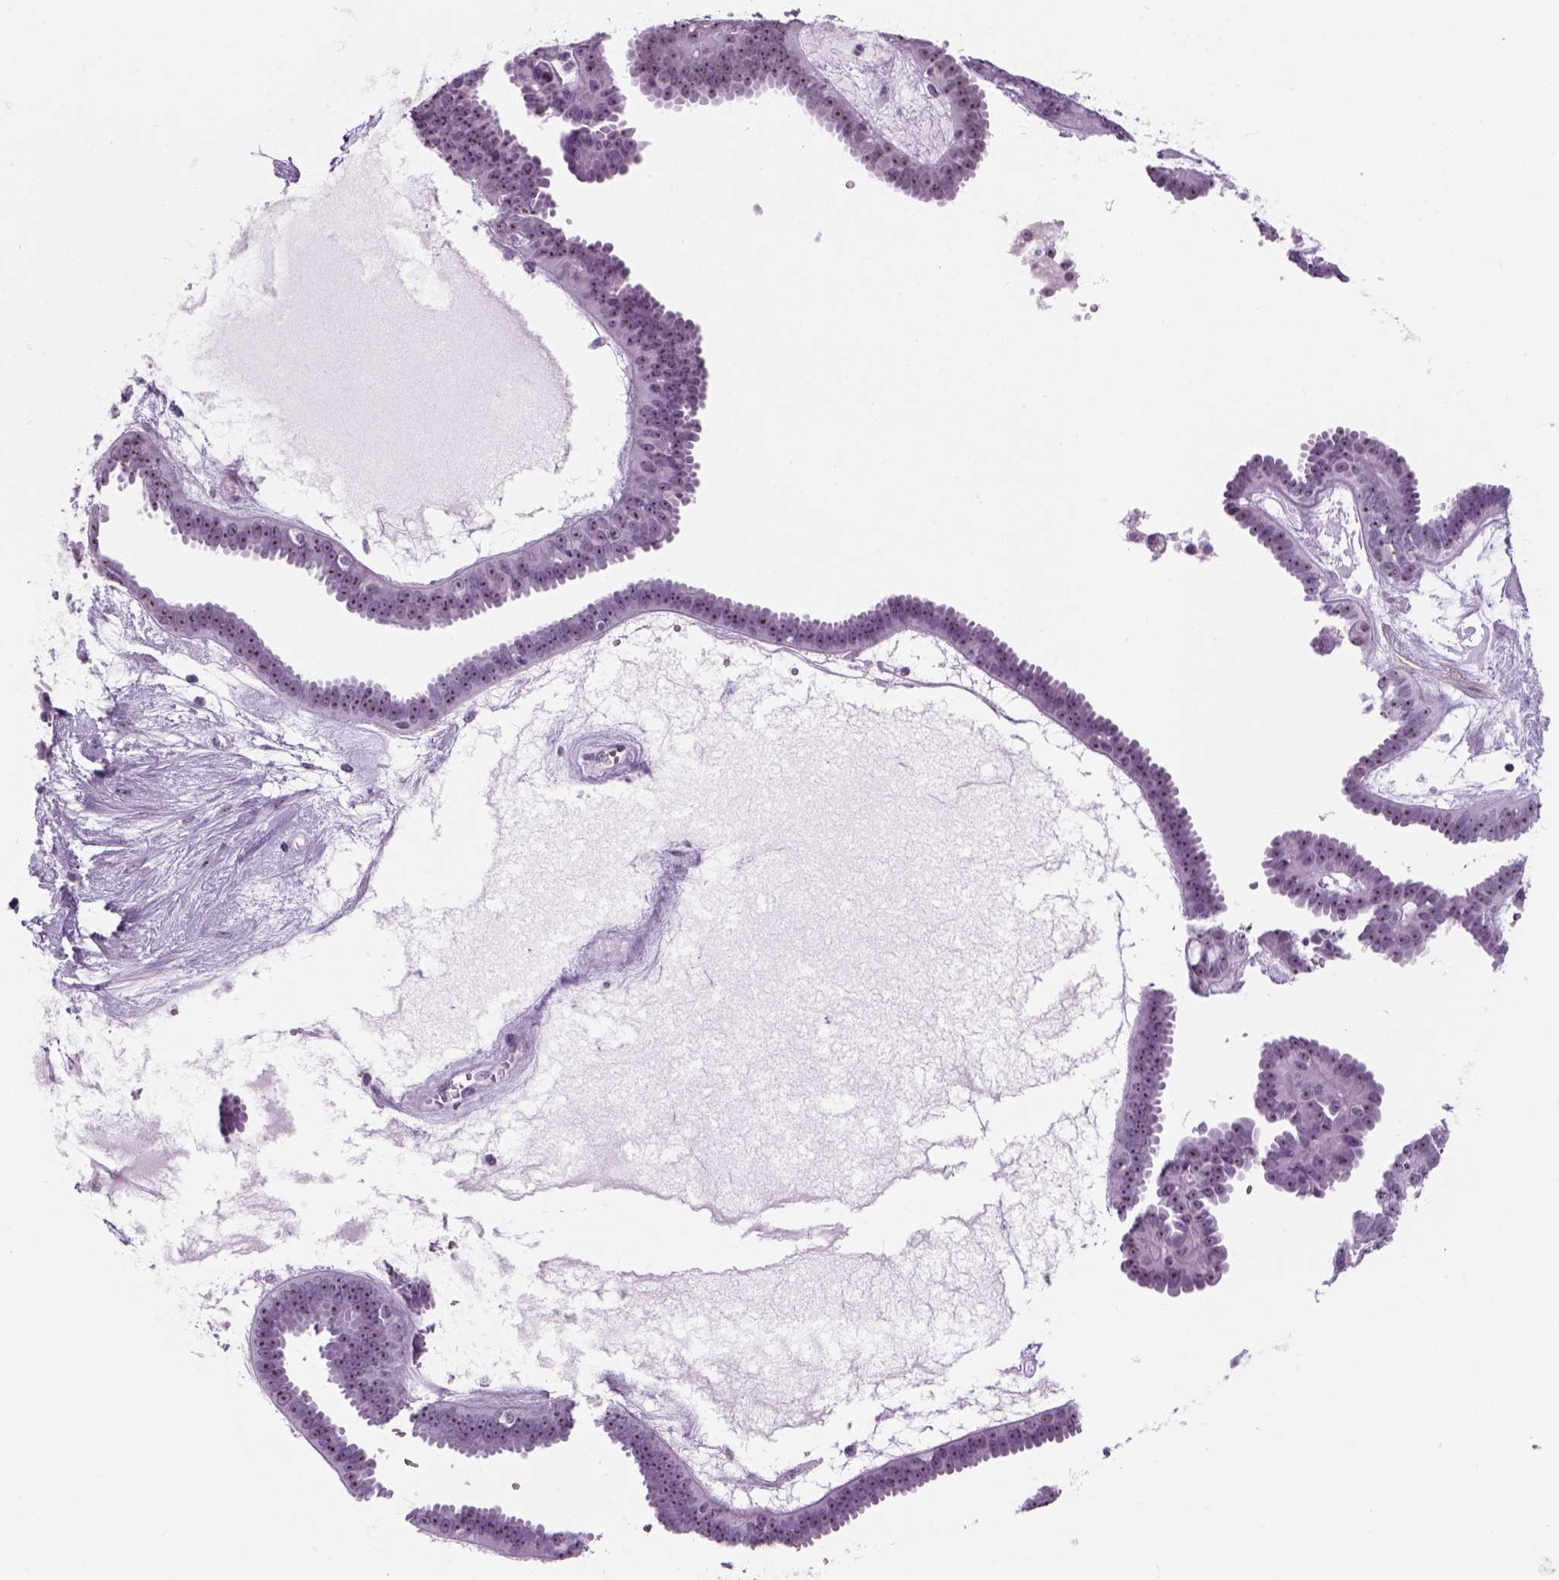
{"staining": {"intensity": "moderate", "quantity": ">75%", "location": "nuclear"}, "tissue": "ovarian cancer", "cell_type": "Tumor cells", "image_type": "cancer", "snomed": [{"axis": "morphology", "description": "Cystadenocarcinoma, serous, NOS"}, {"axis": "topography", "description": "Ovary"}], "caption": "Ovarian serous cystadenocarcinoma tissue exhibits moderate nuclear staining in approximately >75% of tumor cells, visualized by immunohistochemistry.", "gene": "ZNF865", "patient": {"sex": "female", "age": 71}}